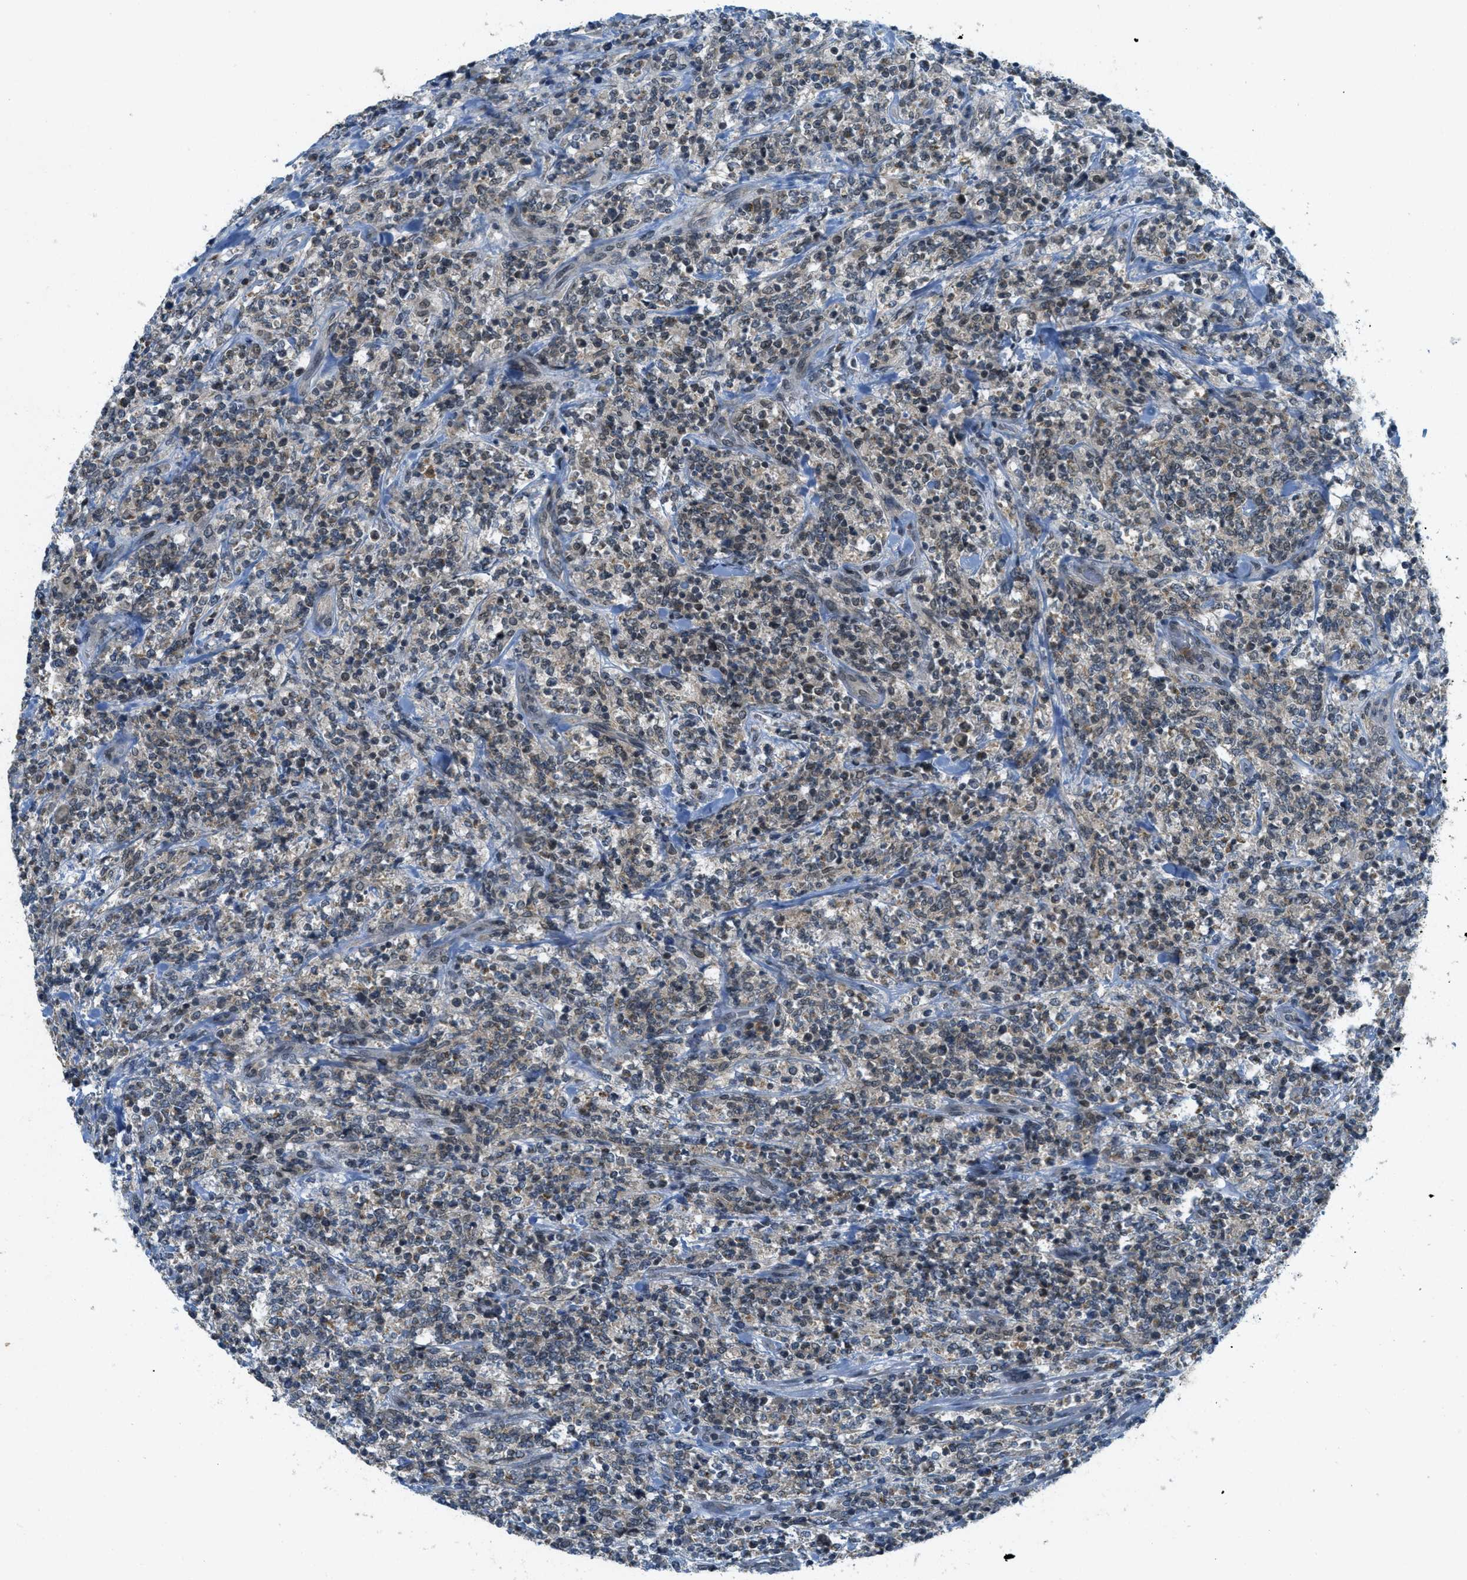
{"staining": {"intensity": "weak", "quantity": "<25%", "location": "cytoplasmic/membranous,nuclear"}, "tissue": "lymphoma", "cell_type": "Tumor cells", "image_type": "cancer", "snomed": [{"axis": "morphology", "description": "Malignant lymphoma, non-Hodgkin's type, High grade"}, {"axis": "topography", "description": "Soft tissue"}], "caption": "Tumor cells are negative for protein expression in human malignant lymphoma, non-Hodgkin's type (high-grade). (DAB (3,3'-diaminobenzidine) IHC visualized using brightfield microscopy, high magnification).", "gene": "TCF20", "patient": {"sex": "male", "age": 18}}